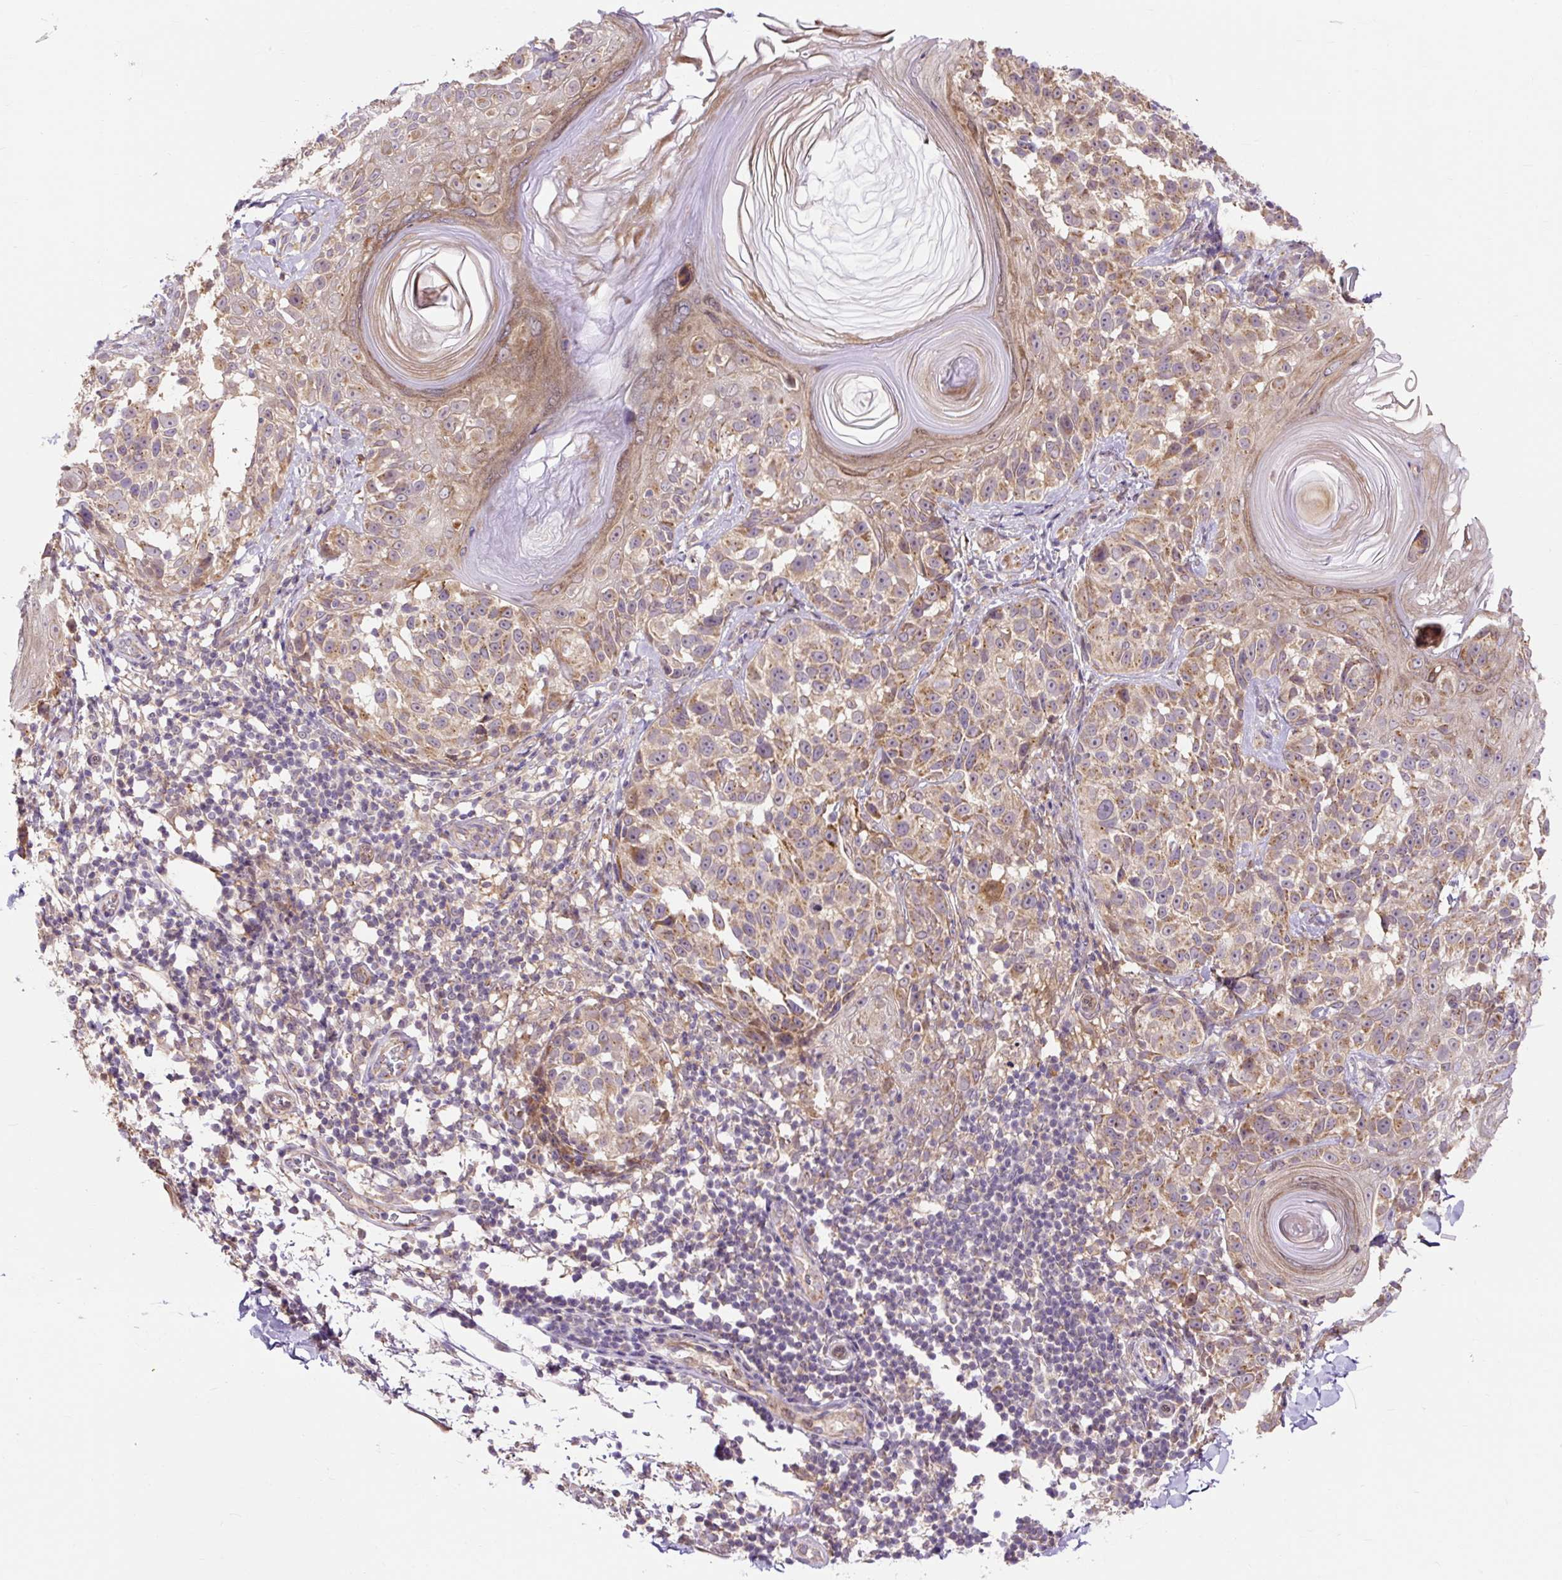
{"staining": {"intensity": "moderate", "quantity": ">75%", "location": "cytoplasmic/membranous"}, "tissue": "melanoma", "cell_type": "Tumor cells", "image_type": "cancer", "snomed": [{"axis": "morphology", "description": "Malignant melanoma, NOS"}, {"axis": "topography", "description": "Skin"}], "caption": "A medium amount of moderate cytoplasmic/membranous expression is seen in about >75% of tumor cells in malignant melanoma tissue.", "gene": "TRIAP1", "patient": {"sex": "male", "age": 73}}